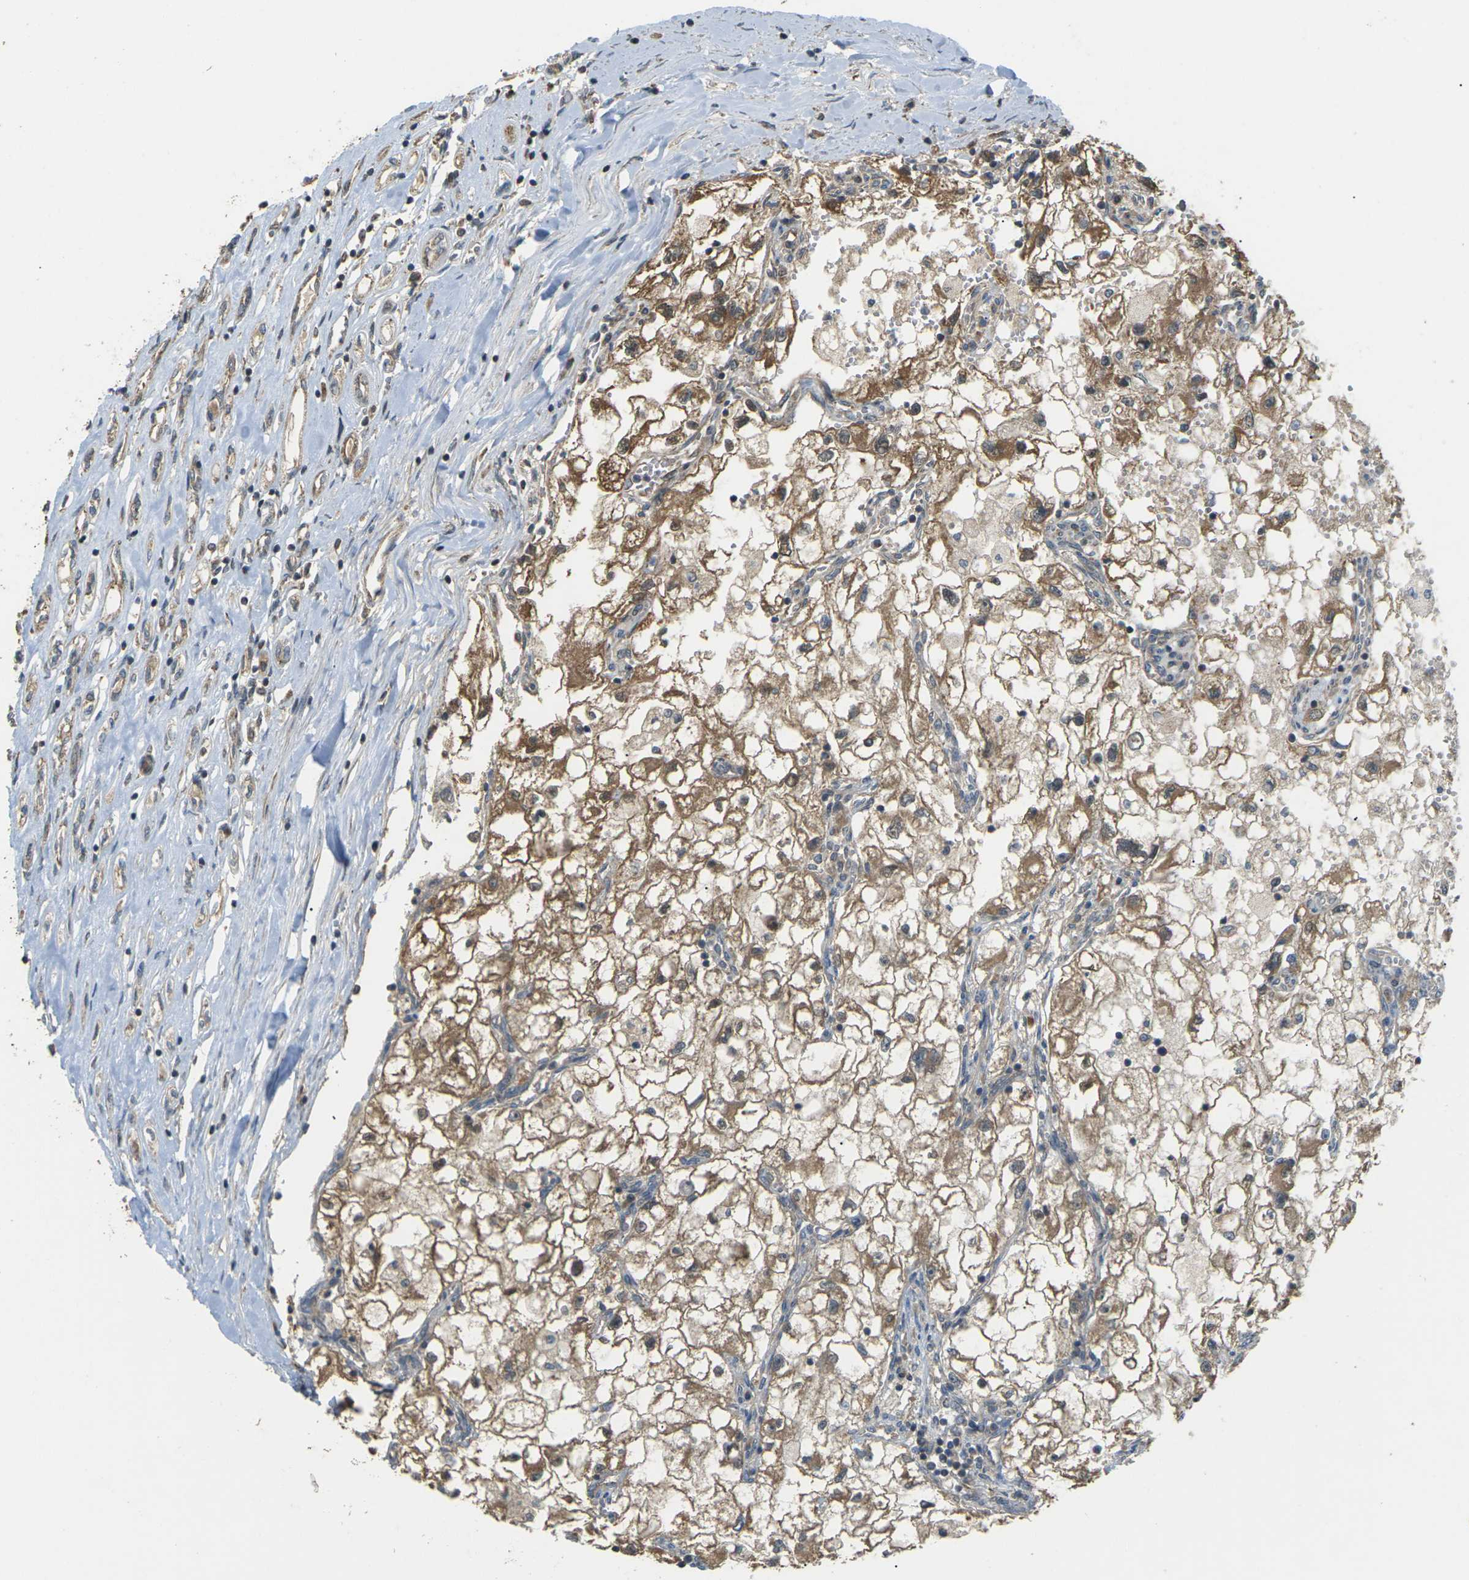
{"staining": {"intensity": "moderate", "quantity": ">75%", "location": "cytoplasmic/membranous"}, "tissue": "renal cancer", "cell_type": "Tumor cells", "image_type": "cancer", "snomed": [{"axis": "morphology", "description": "Adenocarcinoma, NOS"}, {"axis": "topography", "description": "Kidney"}], "caption": "This is a photomicrograph of immunohistochemistry staining of renal cancer (adenocarcinoma), which shows moderate expression in the cytoplasmic/membranous of tumor cells.", "gene": "KSR1", "patient": {"sex": "female", "age": 70}}